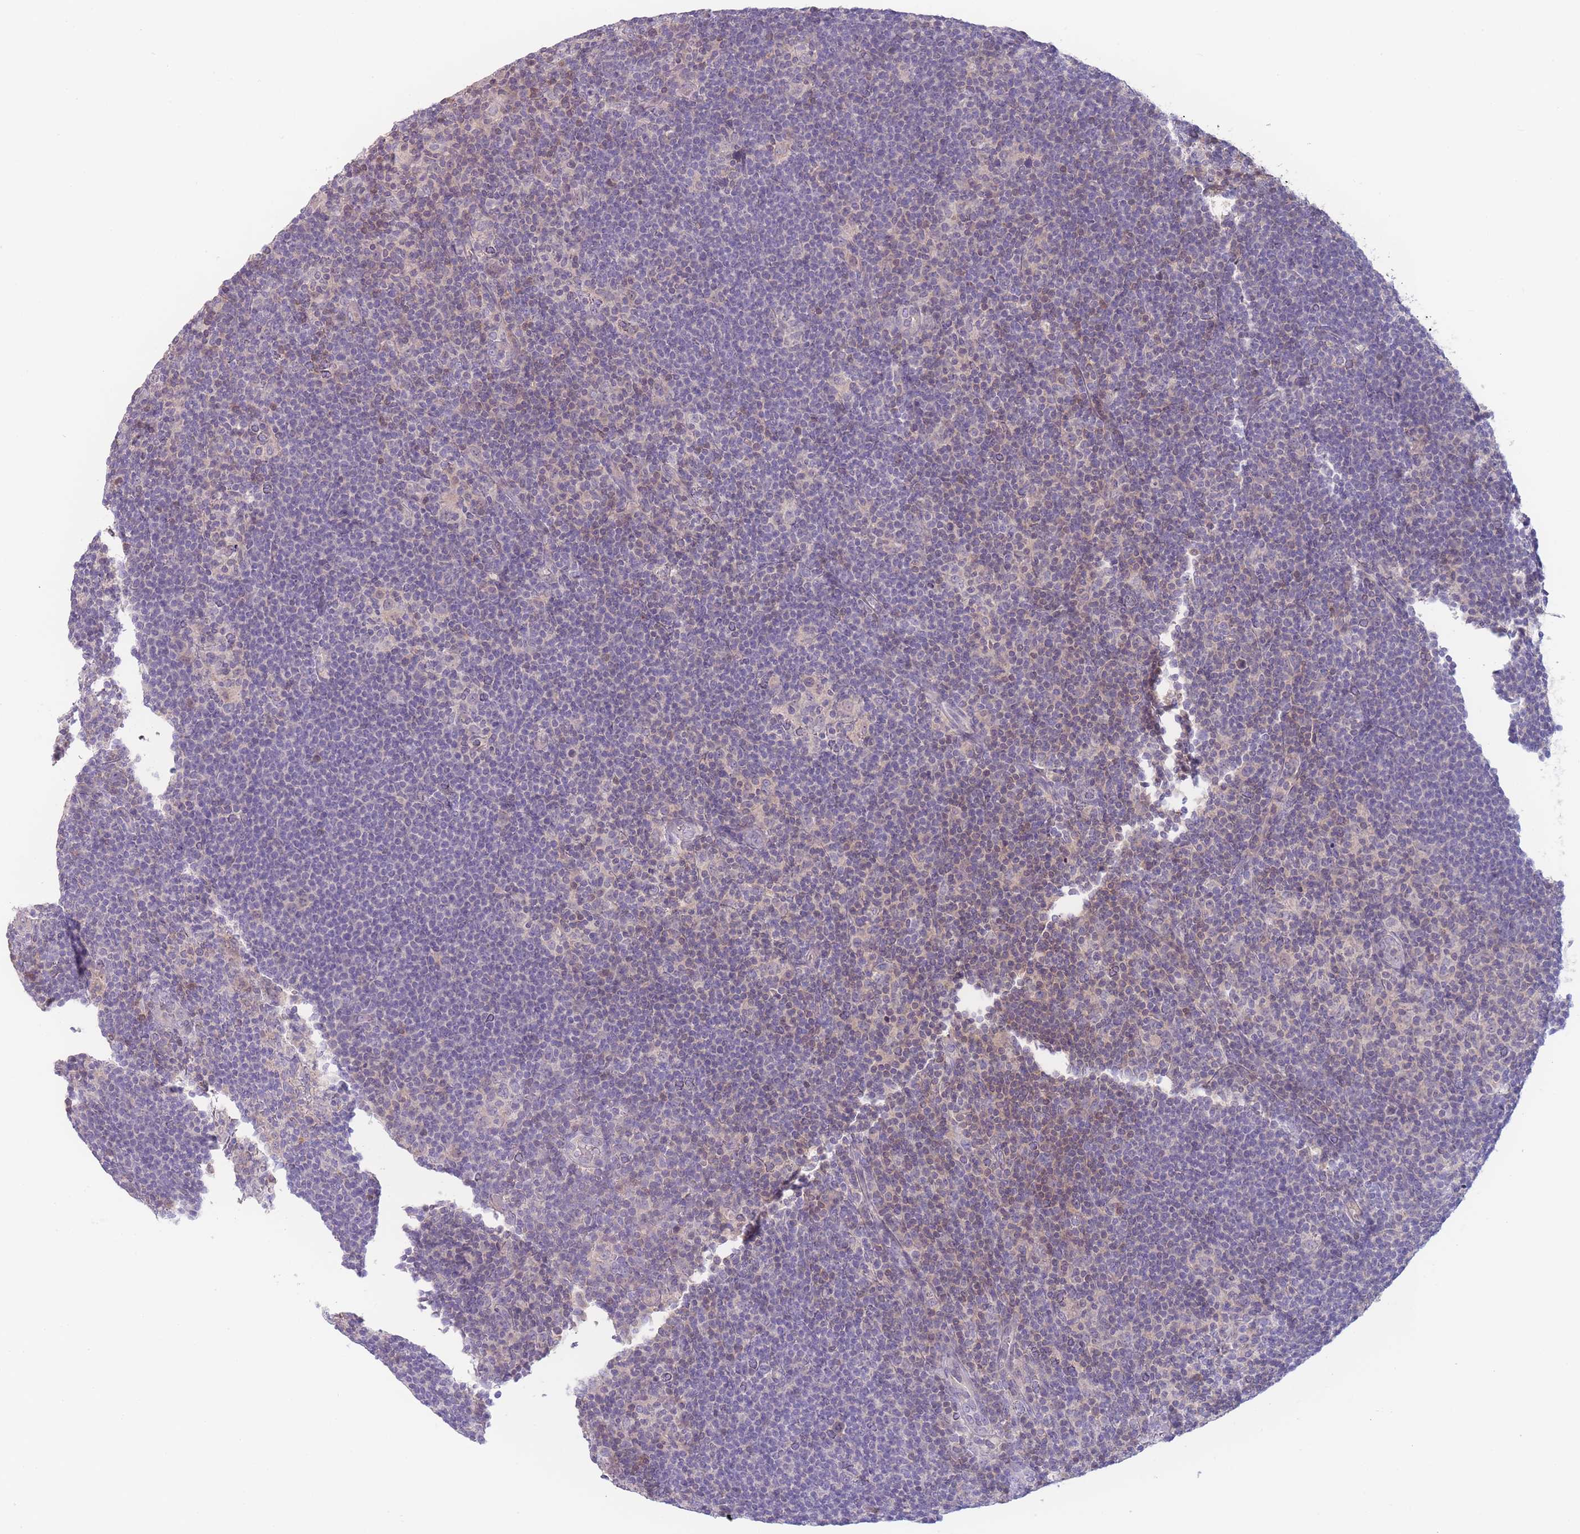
{"staining": {"intensity": "negative", "quantity": "none", "location": "none"}, "tissue": "lymphoma", "cell_type": "Tumor cells", "image_type": "cancer", "snomed": [{"axis": "morphology", "description": "Hodgkin's disease, NOS"}, {"axis": "topography", "description": "Lymph node"}], "caption": "Immunohistochemistry image of Hodgkin's disease stained for a protein (brown), which reveals no staining in tumor cells.", "gene": "SPHKAP", "patient": {"sex": "female", "age": 57}}